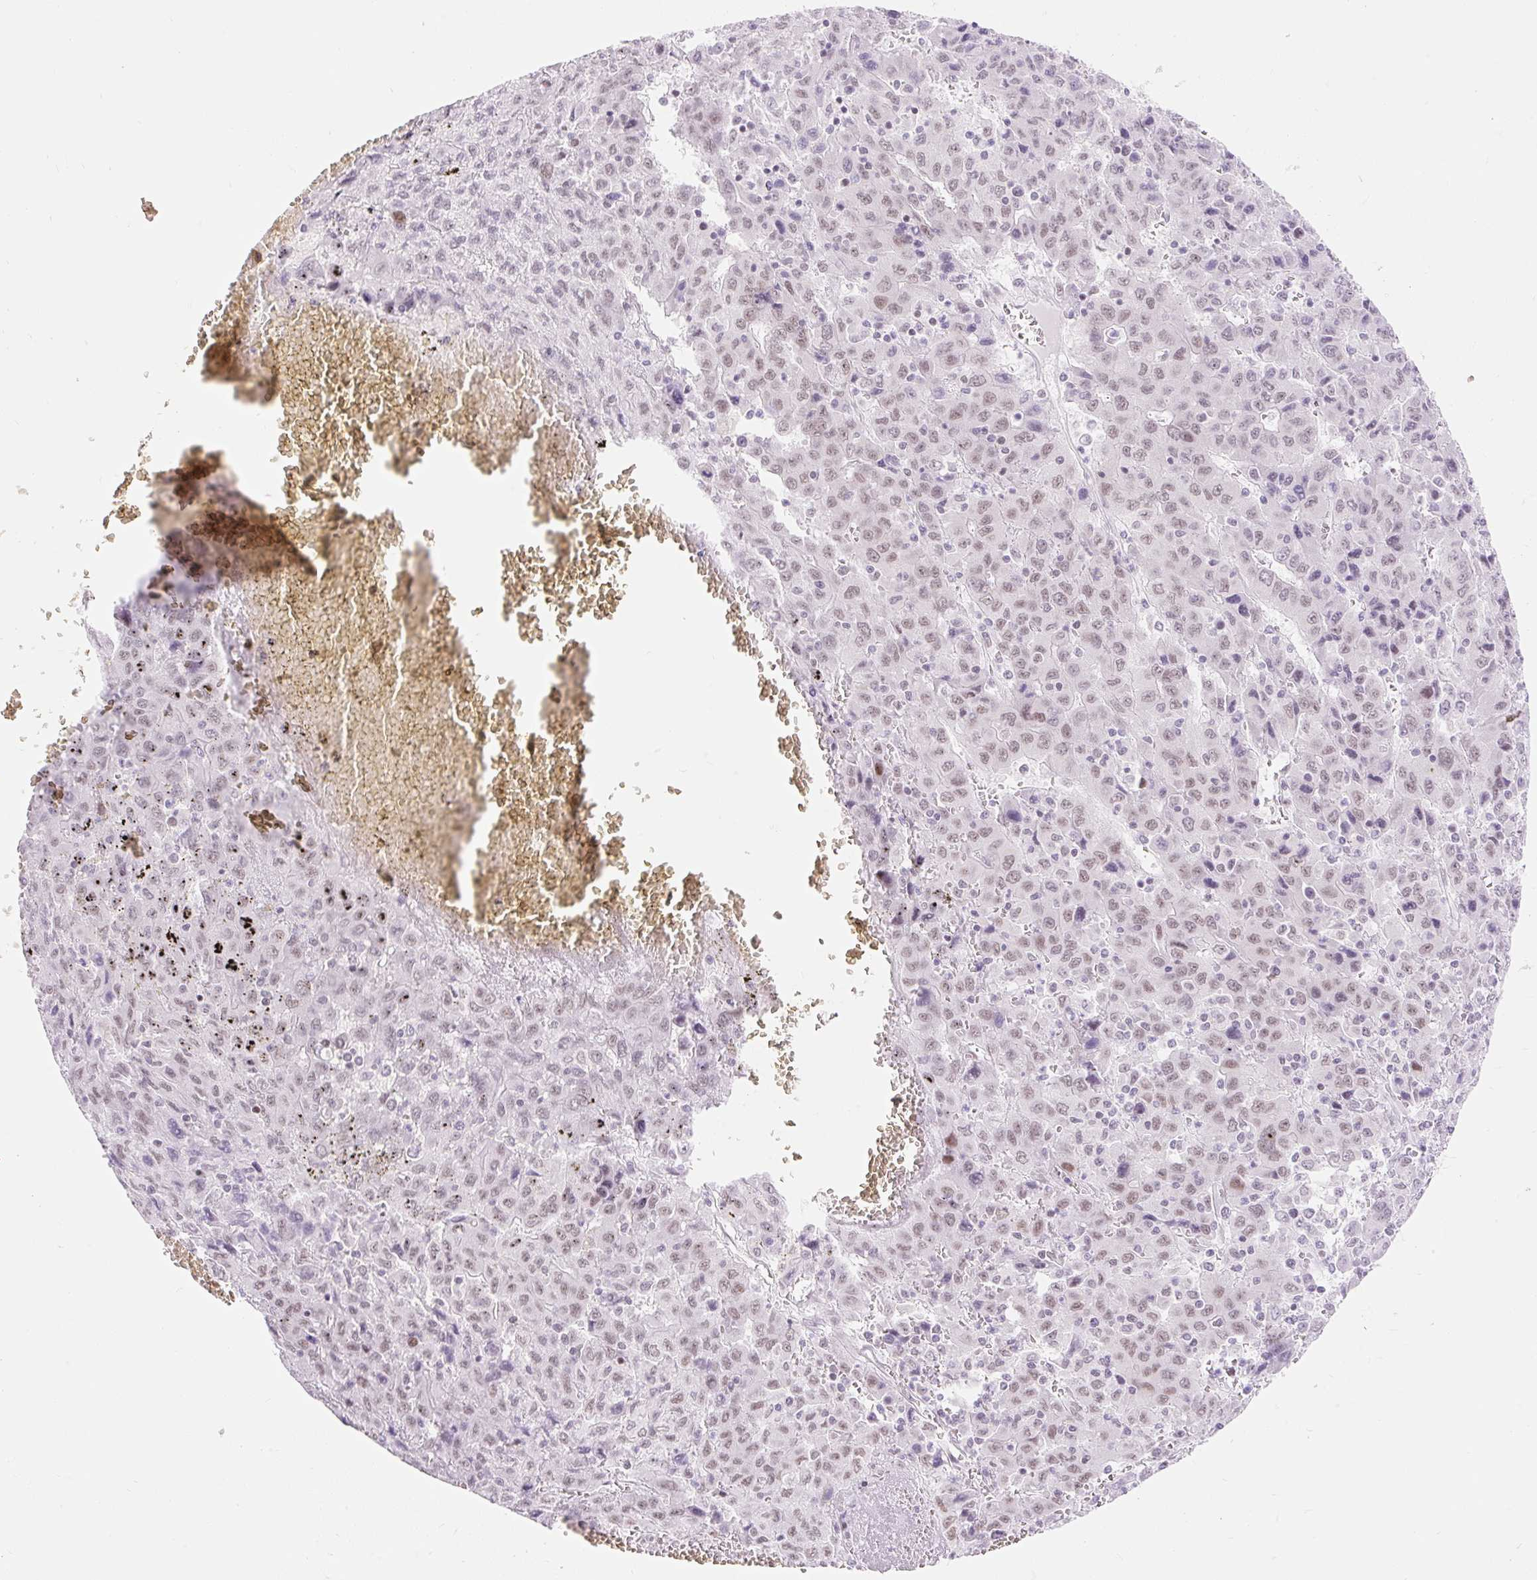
{"staining": {"intensity": "weak", "quantity": "25%-75%", "location": "nuclear"}, "tissue": "liver cancer", "cell_type": "Tumor cells", "image_type": "cancer", "snomed": [{"axis": "morphology", "description": "Carcinoma, Hepatocellular, NOS"}, {"axis": "topography", "description": "Liver"}], "caption": "Tumor cells demonstrate low levels of weak nuclear expression in about 25%-75% of cells in human liver hepatocellular carcinoma.", "gene": "H2BW1", "patient": {"sex": "female", "age": 53}}